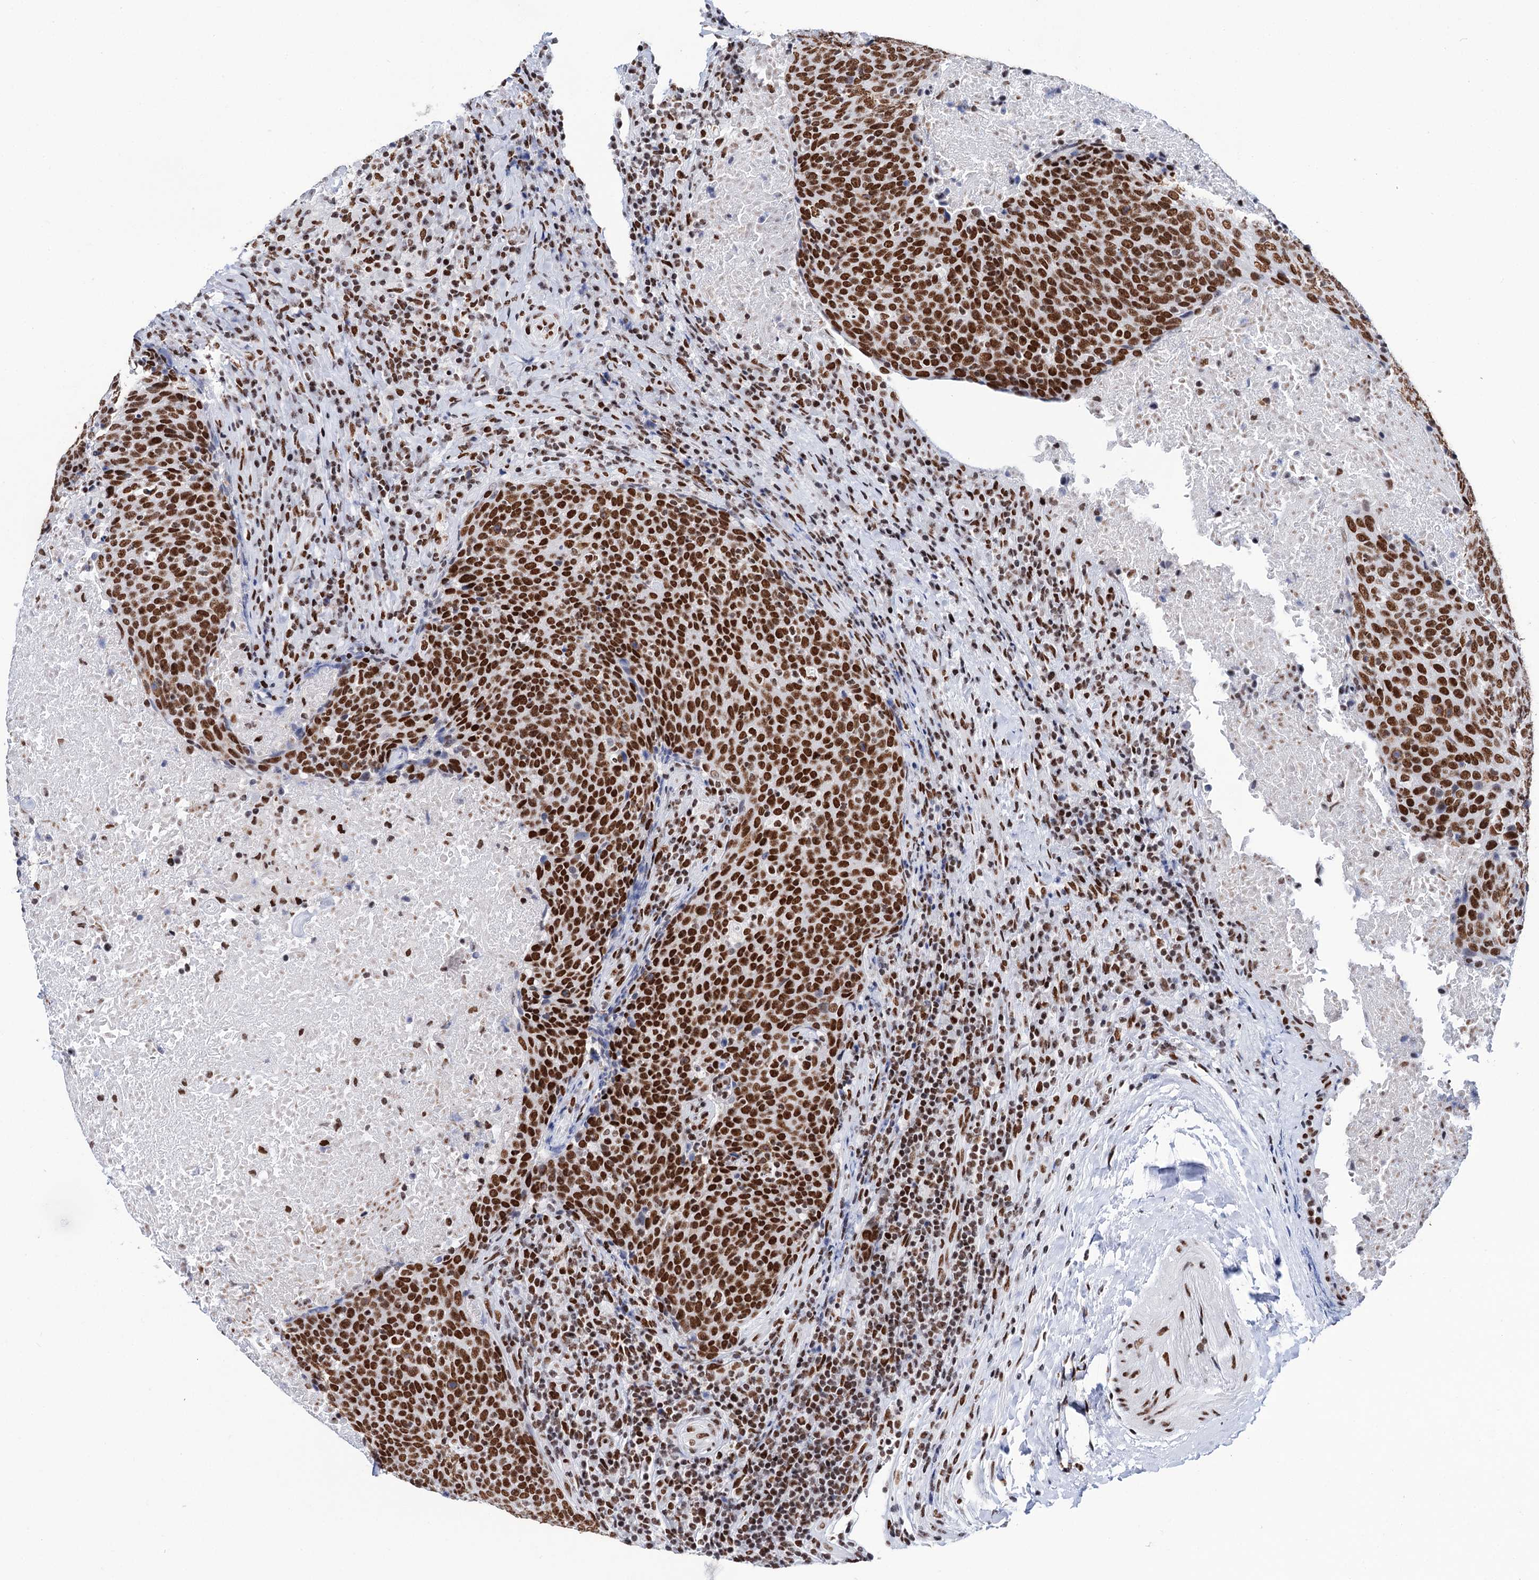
{"staining": {"intensity": "strong", "quantity": ">75%", "location": "nuclear"}, "tissue": "head and neck cancer", "cell_type": "Tumor cells", "image_type": "cancer", "snomed": [{"axis": "morphology", "description": "Squamous cell carcinoma, NOS"}, {"axis": "morphology", "description": "Squamous cell carcinoma, metastatic, NOS"}, {"axis": "topography", "description": "Lymph node"}, {"axis": "topography", "description": "Head-Neck"}], "caption": "Strong nuclear protein positivity is appreciated in approximately >75% of tumor cells in head and neck cancer. The staining was performed using DAB (3,3'-diaminobenzidine), with brown indicating positive protein expression. Nuclei are stained blue with hematoxylin.", "gene": "MATR3", "patient": {"sex": "male", "age": 62}}